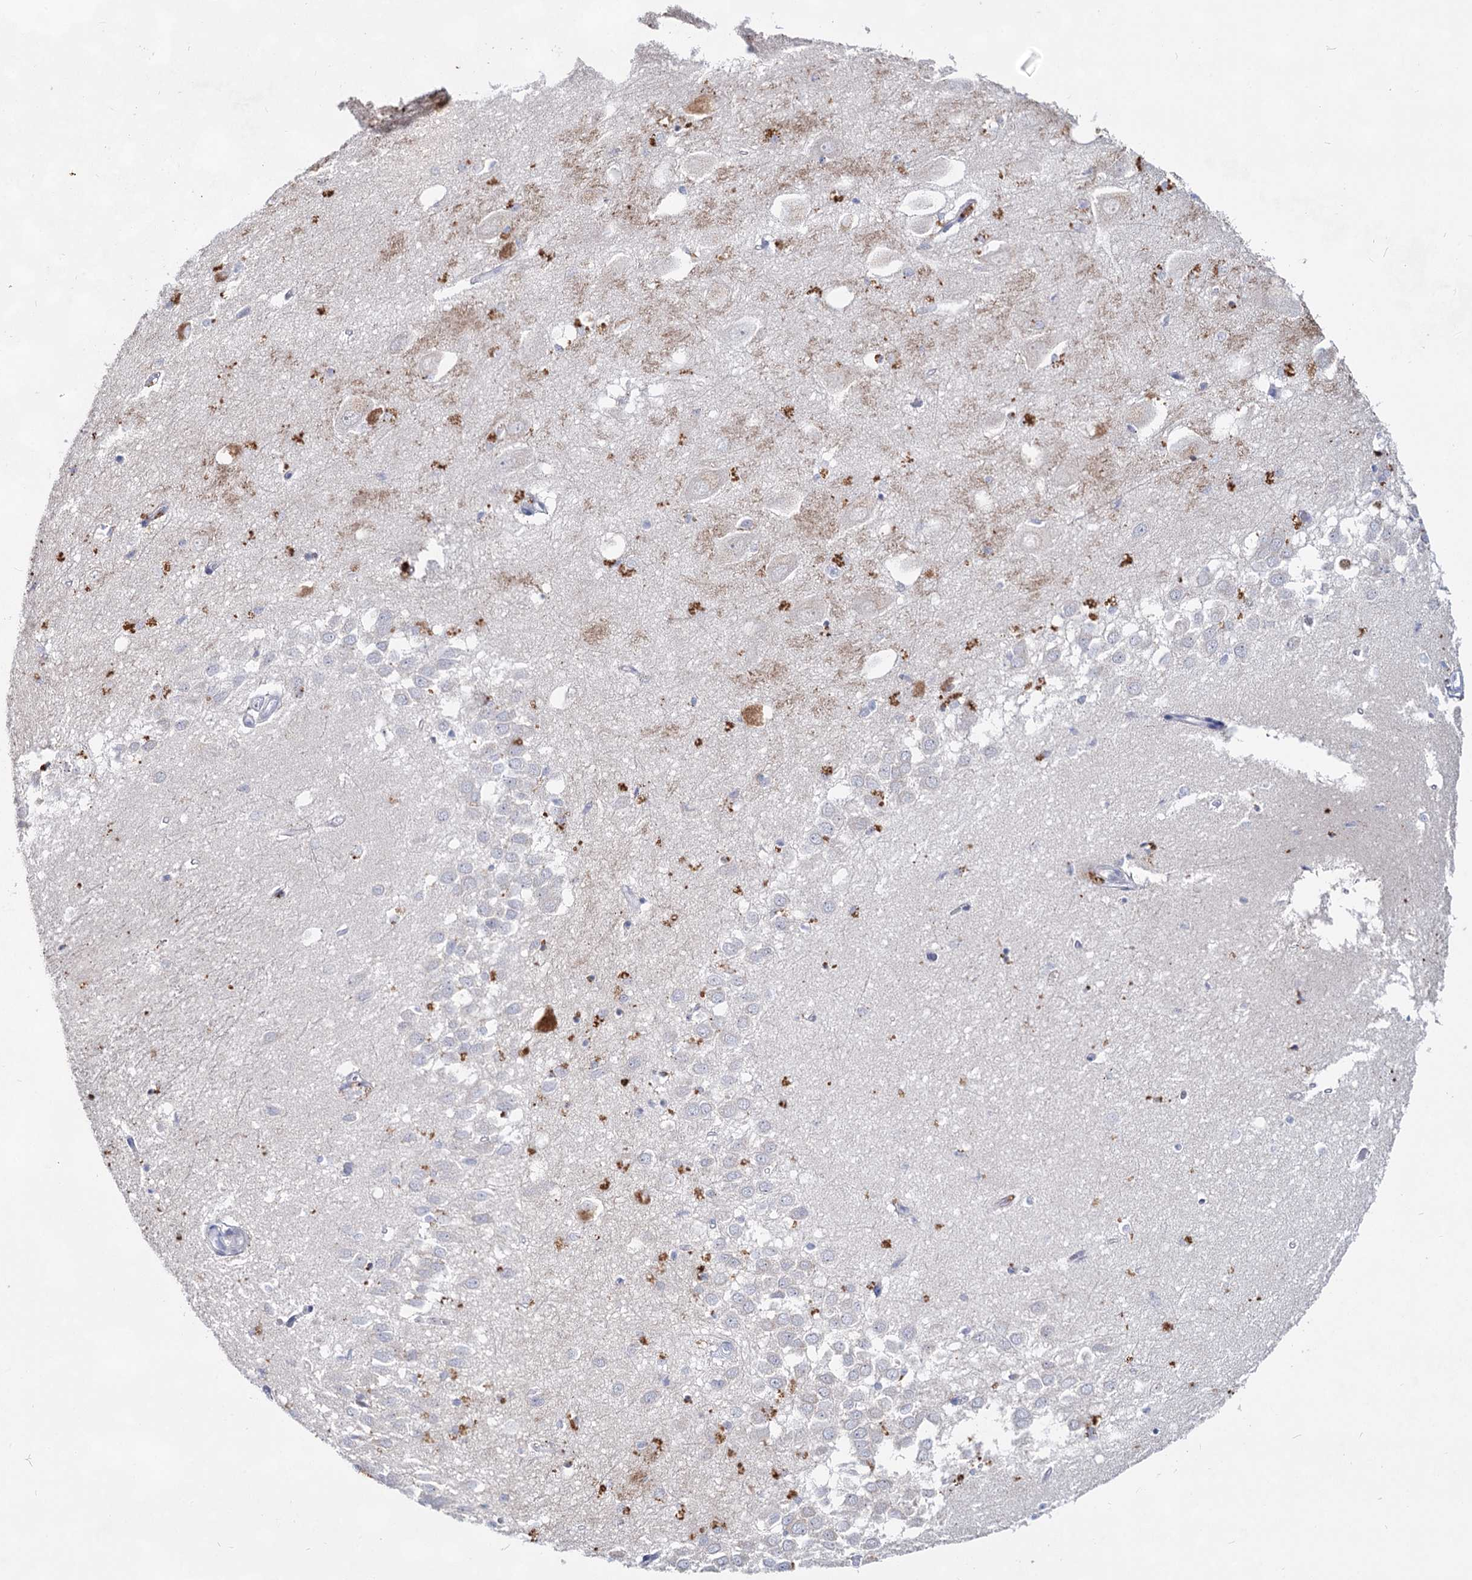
{"staining": {"intensity": "negative", "quantity": "none", "location": "none"}, "tissue": "hippocampus", "cell_type": "Glial cells", "image_type": "normal", "snomed": [{"axis": "morphology", "description": "Normal tissue, NOS"}, {"axis": "topography", "description": "Hippocampus"}], "caption": "Immunohistochemistry photomicrograph of normal hippocampus stained for a protein (brown), which reveals no positivity in glial cells.", "gene": "CCDC73", "patient": {"sex": "female", "age": 64}}